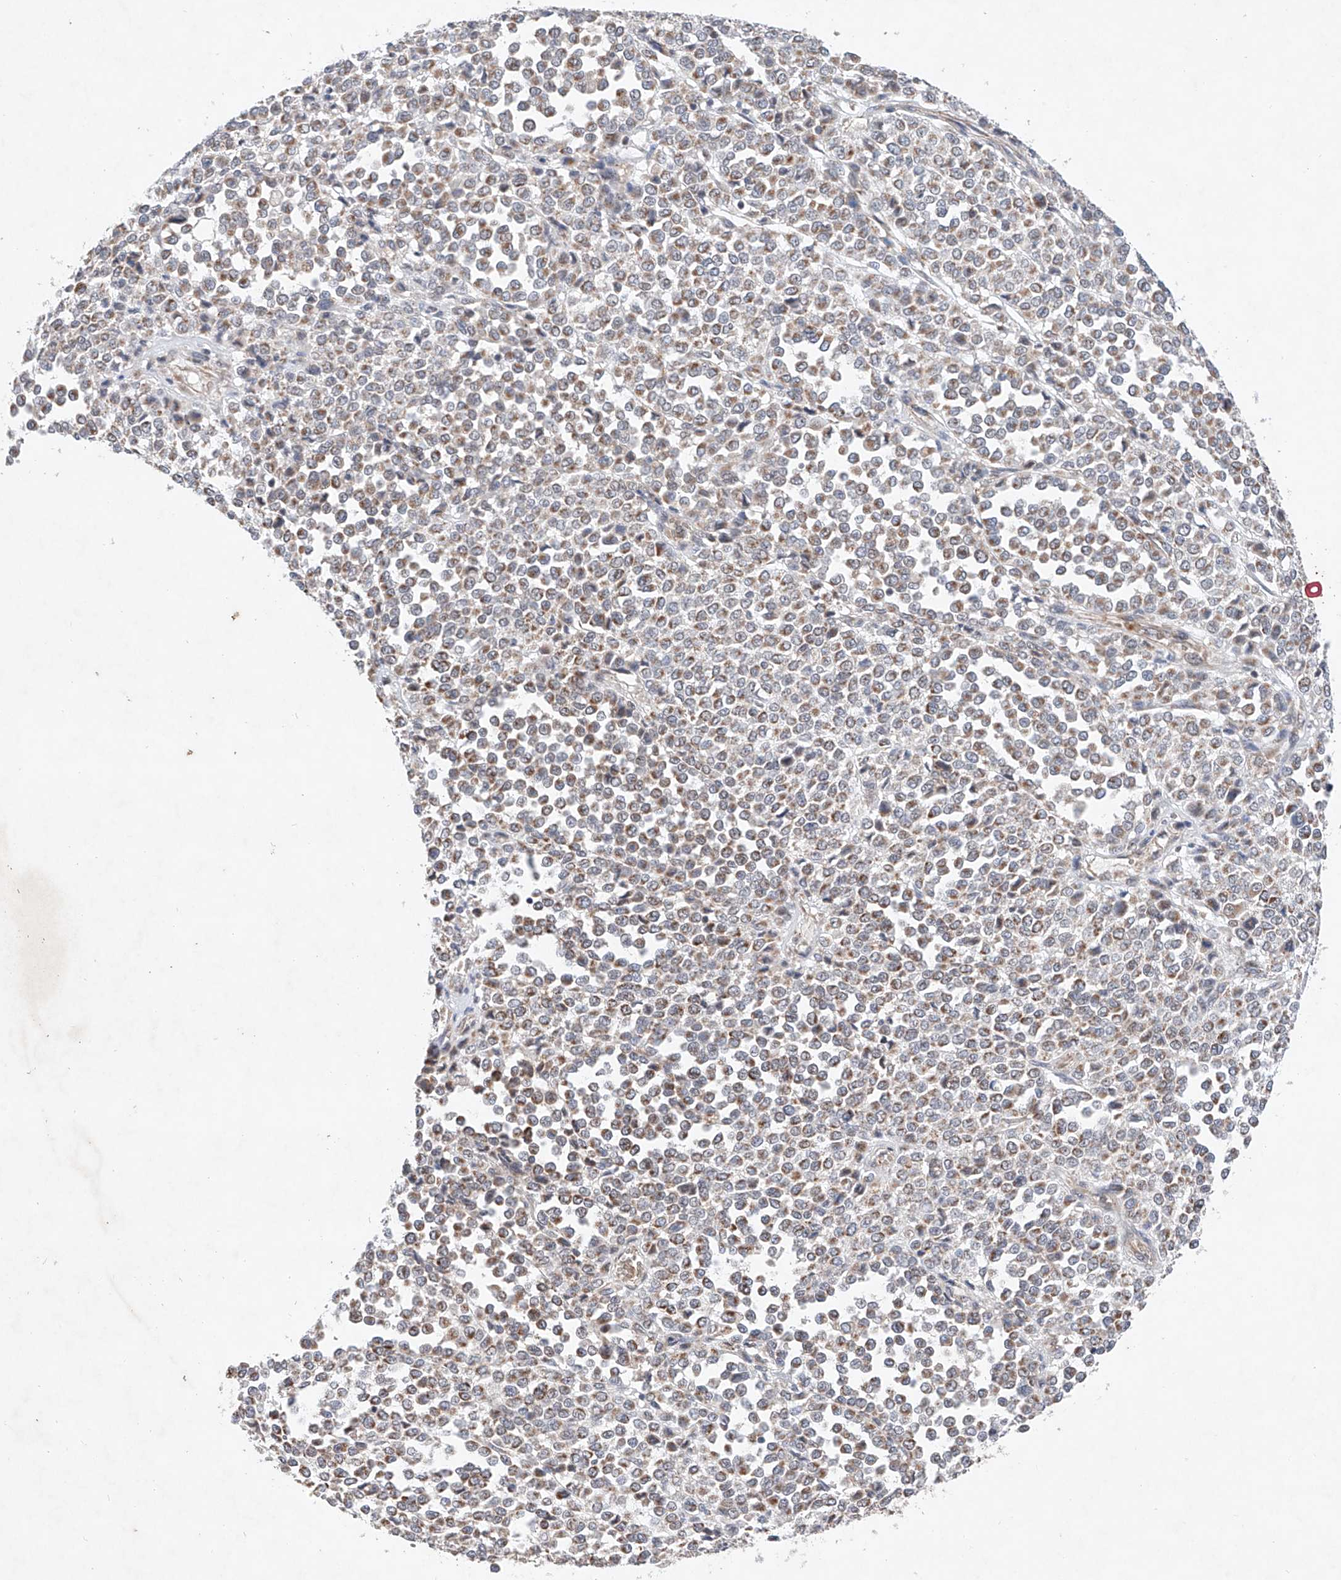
{"staining": {"intensity": "moderate", "quantity": ">75%", "location": "cytoplasmic/membranous"}, "tissue": "melanoma", "cell_type": "Tumor cells", "image_type": "cancer", "snomed": [{"axis": "morphology", "description": "Malignant melanoma, Metastatic site"}, {"axis": "topography", "description": "Pancreas"}], "caption": "Protein expression analysis of human malignant melanoma (metastatic site) reveals moderate cytoplasmic/membranous positivity in approximately >75% of tumor cells.", "gene": "FASTK", "patient": {"sex": "female", "age": 30}}